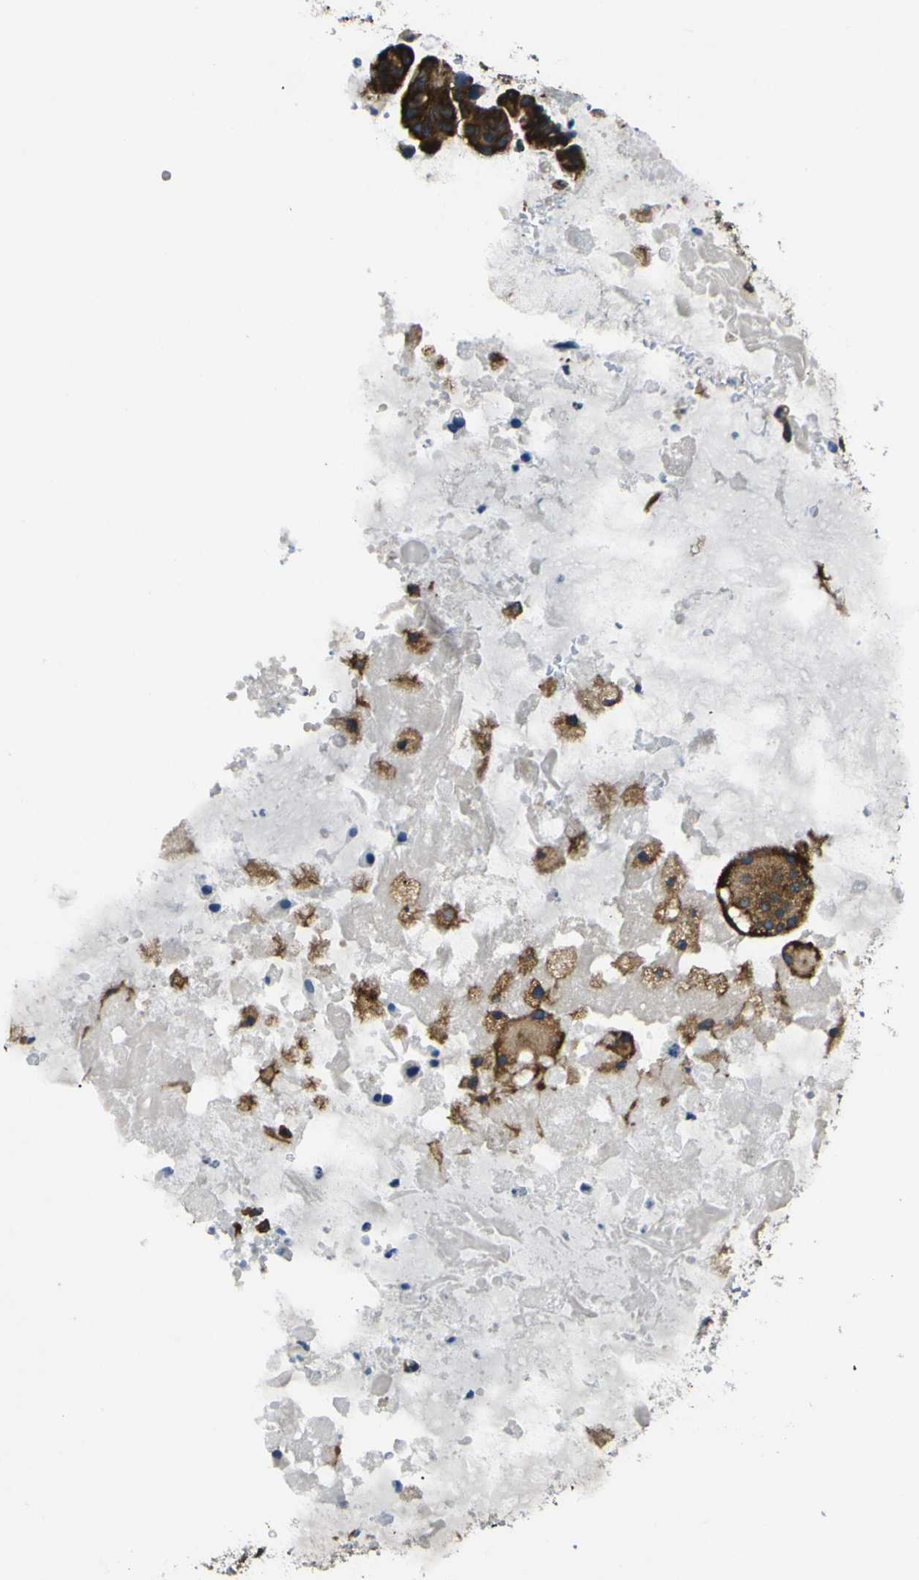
{"staining": {"intensity": "moderate", "quantity": ">75%", "location": "cytoplasmic/membranous"}, "tissue": "ovarian cancer", "cell_type": "Tumor cells", "image_type": "cancer", "snomed": [{"axis": "morphology", "description": "Cystadenocarcinoma, mucinous, NOS"}, {"axis": "topography", "description": "Ovary"}], "caption": "The micrograph demonstrates staining of ovarian cancer (mucinous cystadenocarcinoma), revealing moderate cytoplasmic/membranous protein staining (brown color) within tumor cells. (DAB = brown stain, brightfield microscopy at high magnification).", "gene": "RPSA", "patient": {"sex": "female", "age": 80}}